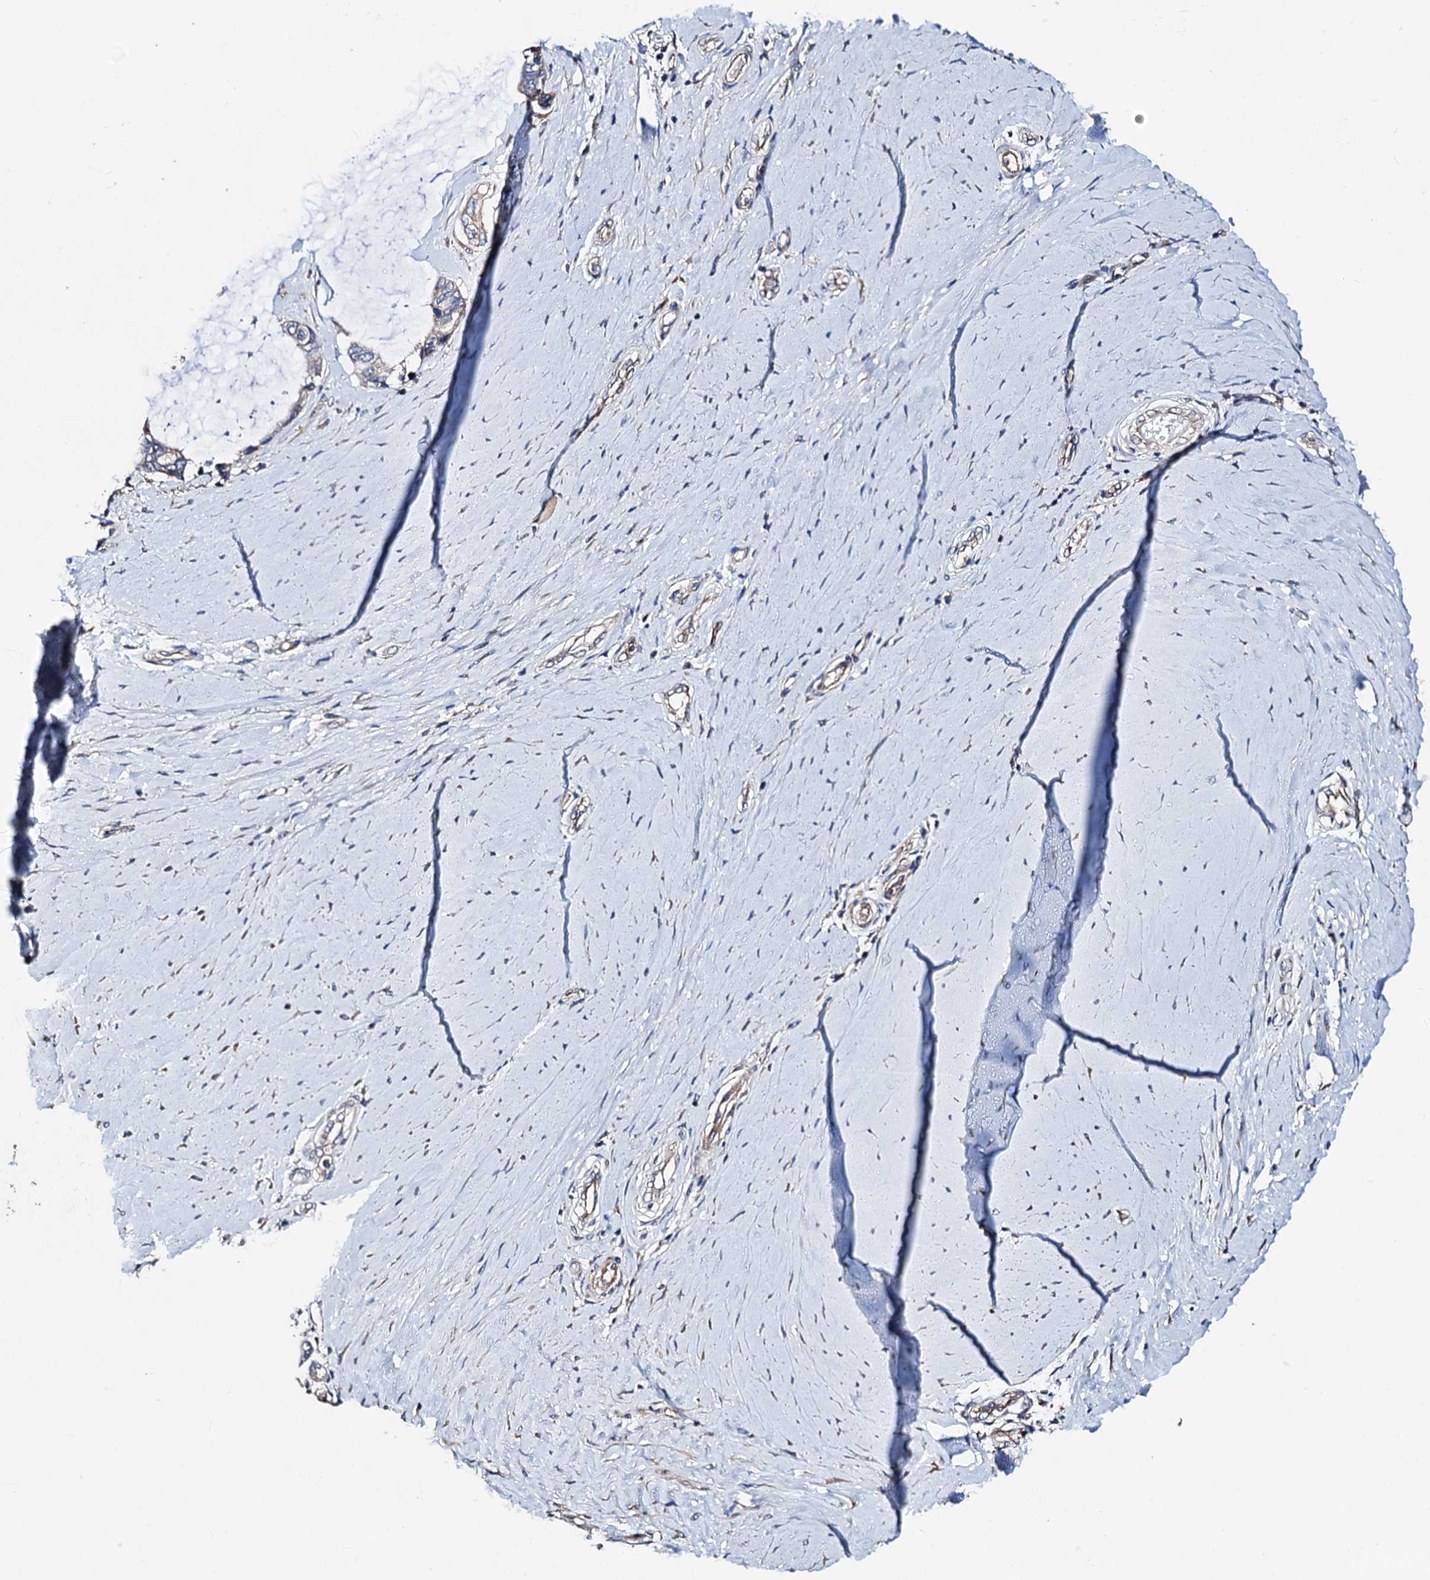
{"staining": {"intensity": "weak", "quantity": "<25%", "location": "cytoplasmic/membranous"}, "tissue": "ovarian cancer", "cell_type": "Tumor cells", "image_type": "cancer", "snomed": [{"axis": "morphology", "description": "Cystadenocarcinoma, mucinous, NOS"}, {"axis": "topography", "description": "Ovary"}], "caption": "DAB immunohistochemical staining of ovarian mucinous cystadenocarcinoma reveals no significant expression in tumor cells.", "gene": "AKAP11", "patient": {"sex": "female", "age": 39}}